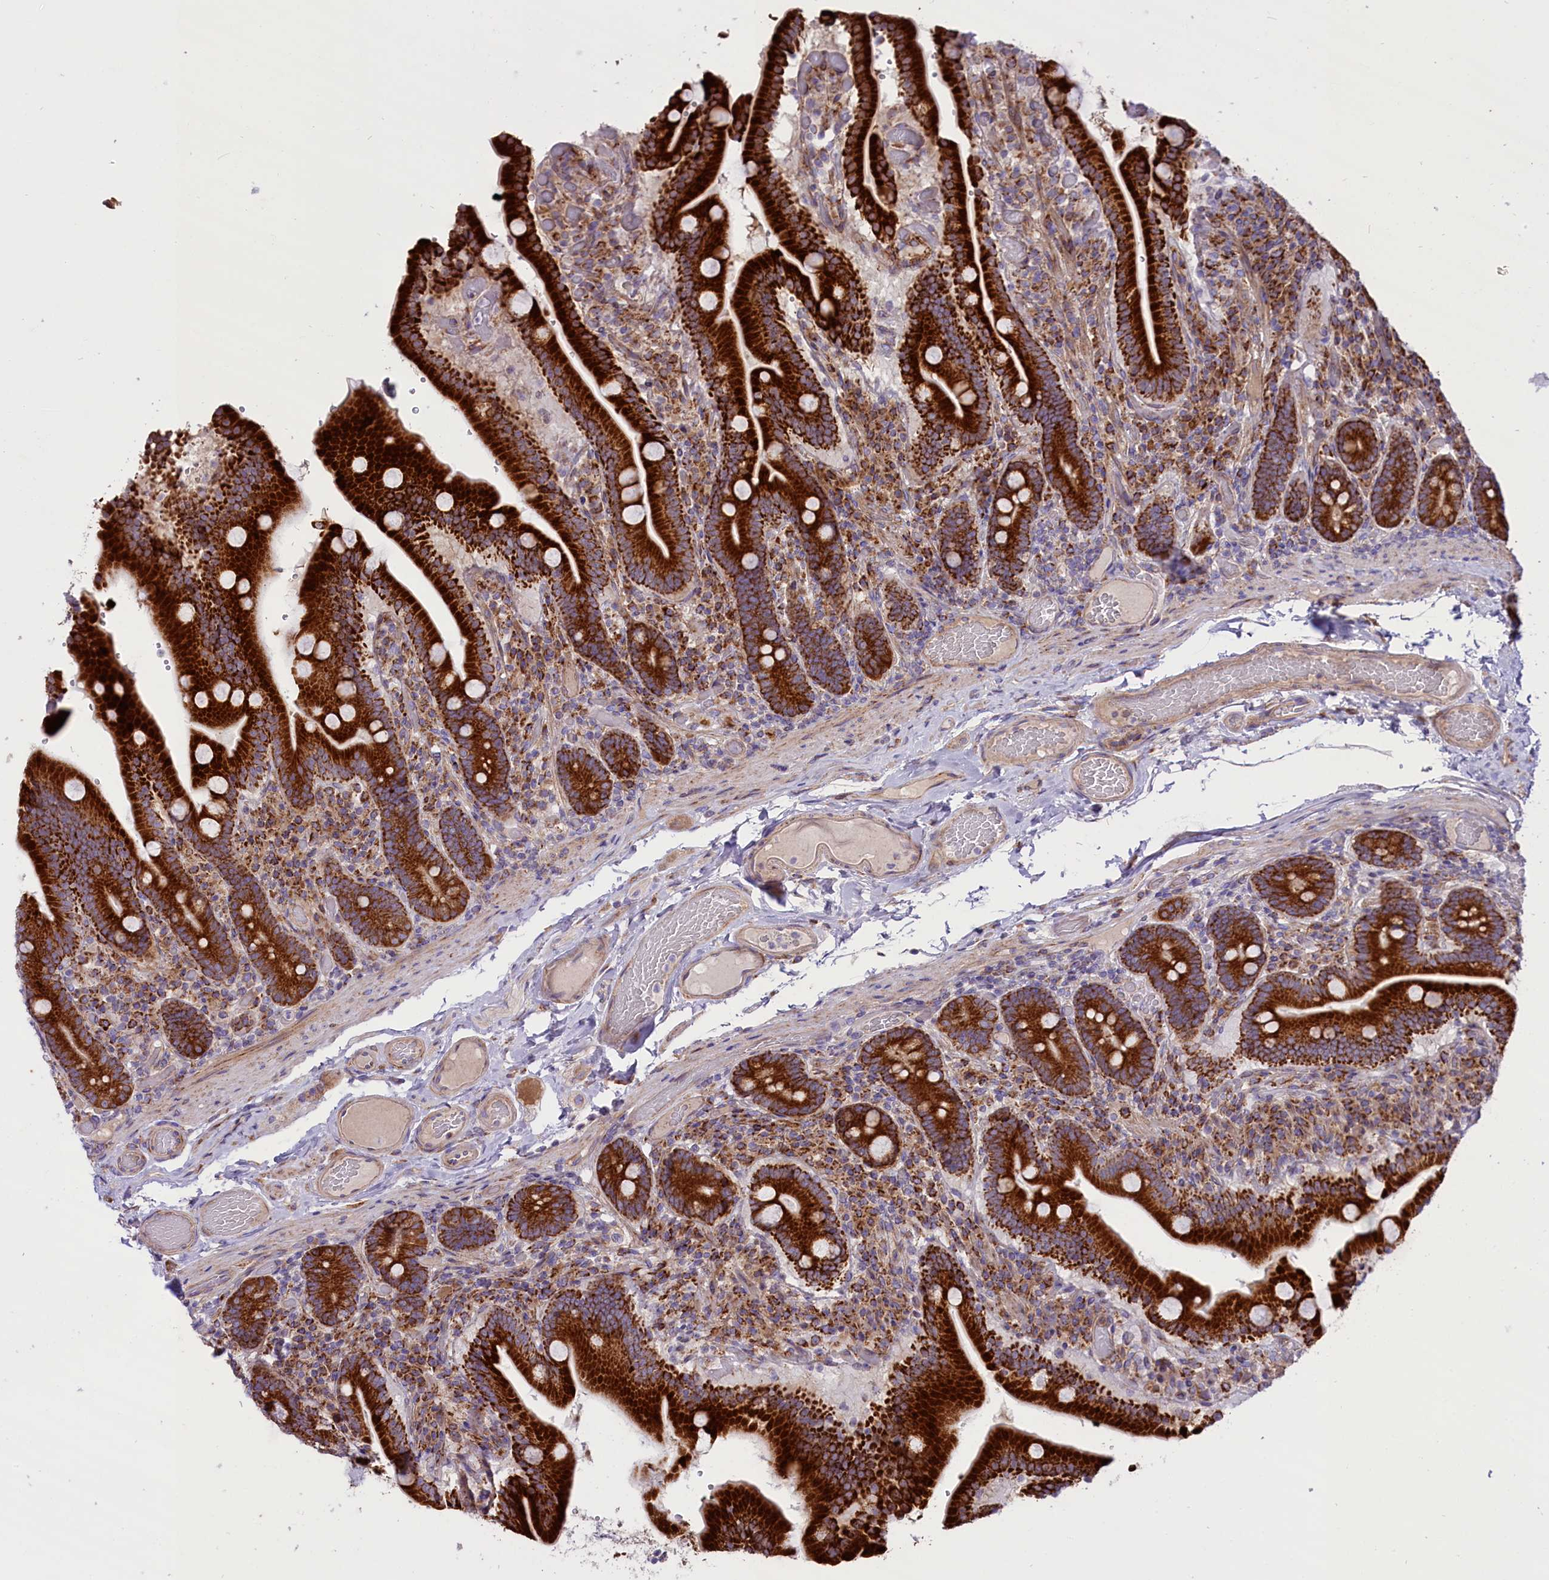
{"staining": {"intensity": "strong", "quantity": ">75%", "location": "cytoplasmic/membranous"}, "tissue": "duodenum", "cell_type": "Glandular cells", "image_type": "normal", "snomed": [{"axis": "morphology", "description": "Normal tissue, NOS"}, {"axis": "topography", "description": "Duodenum"}], "caption": "Immunohistochemical staining of normal human duodenum exhibits strong cytoplasmic/membranous protein staining in about >75% of glandular cells.", "gene": "PTPRU", "patient": {"sex": "female", "age": 62}}